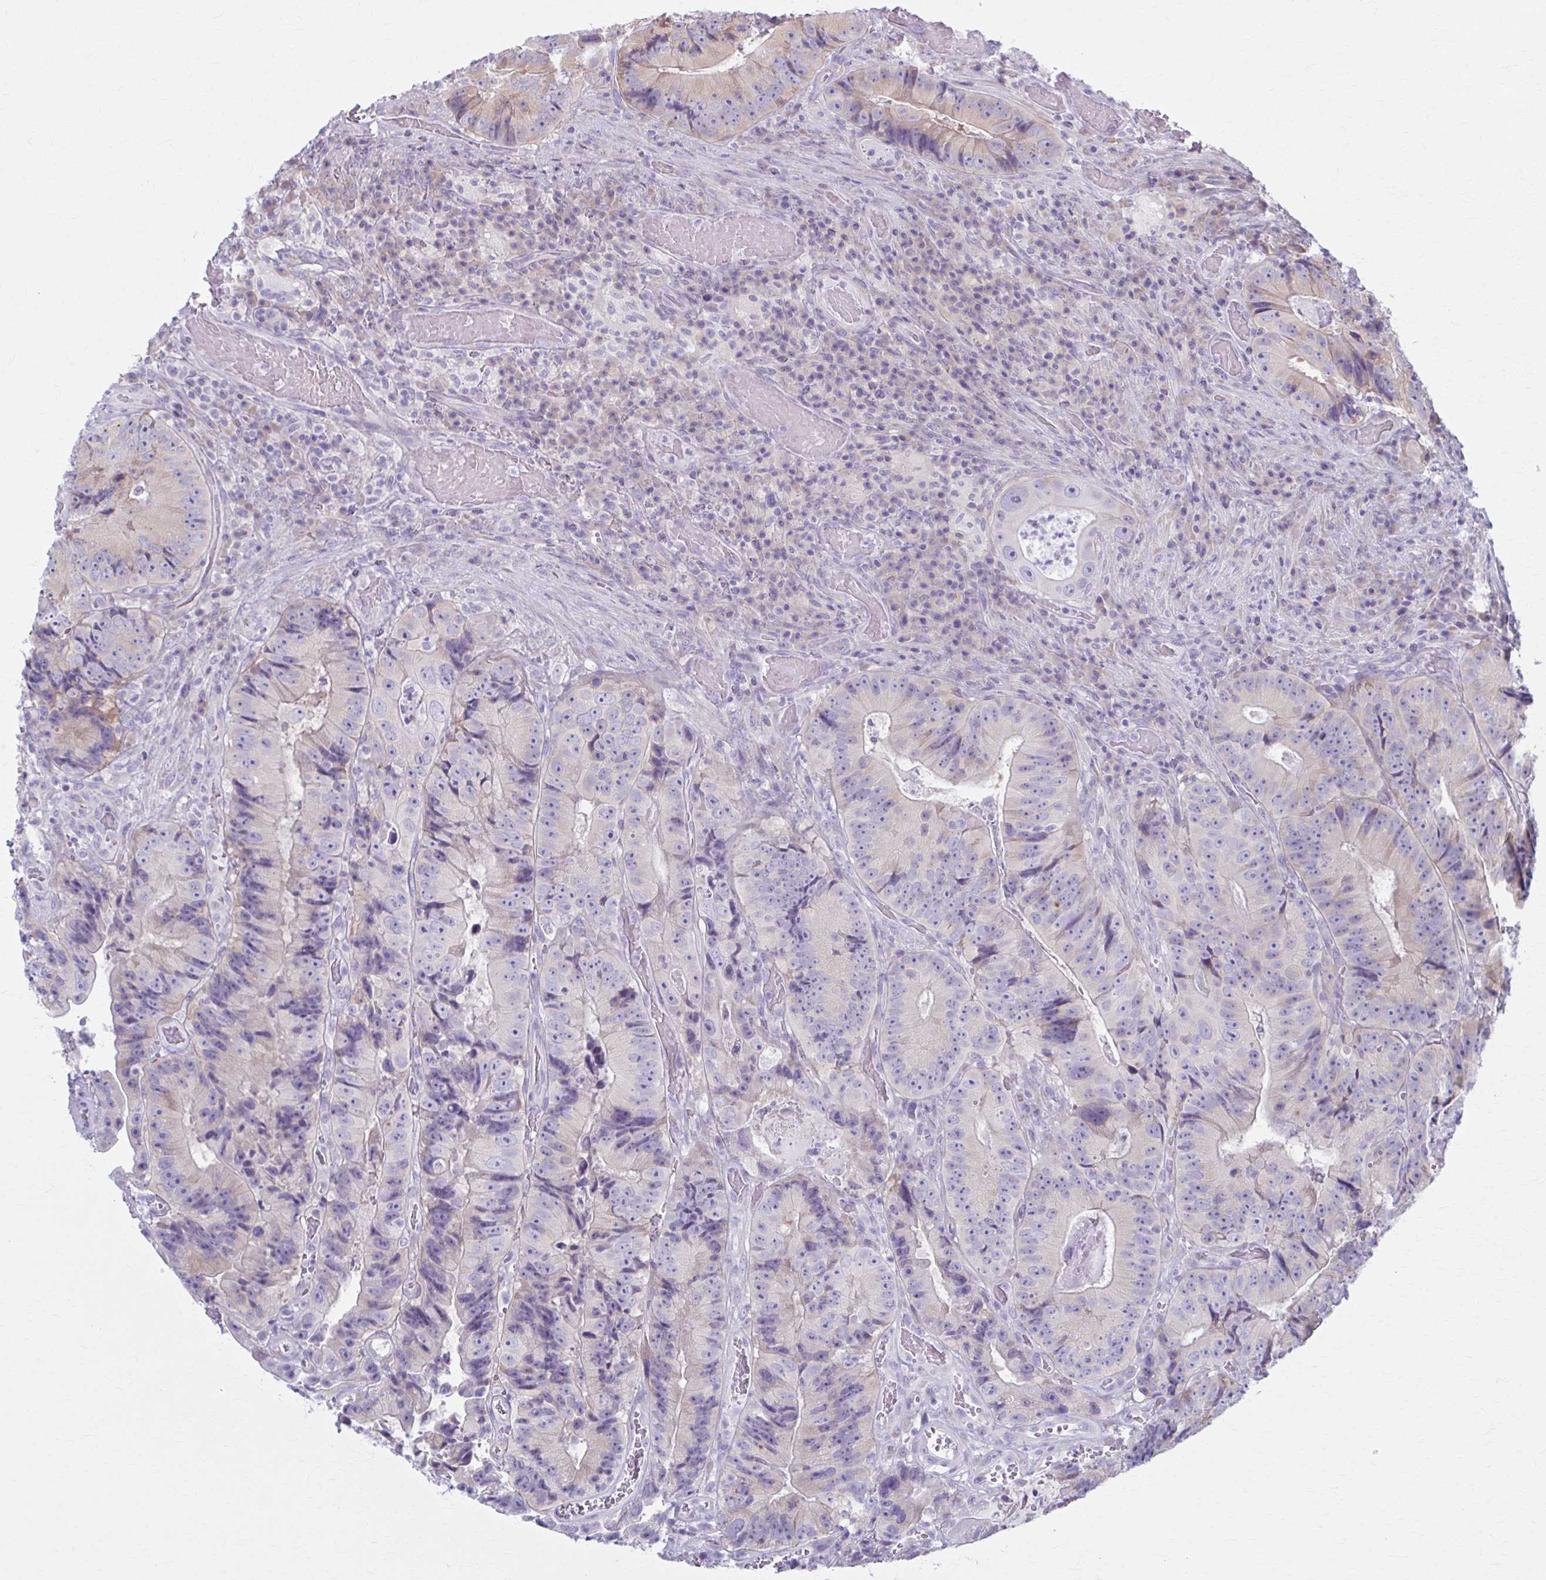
{"staining": {"intensity": "weak", "quantity": "<25%", "location": "cytoplasmic/membranous"}, "tissue": "colorectal cancer", "cell_type": "Tumor cells", "image_type": "cancer", "snomed": [{"axis": "morphology", "description": "Adenocarcinoma, NOS"}, {"axis": "topography", "description": "Colon"}], "caption": "Adenocarcinoma (colorectal) was stained to show a protein in brown. There is no significant expression in tumor cells.", "gene": "PRKRA", "patient": {"sex": "female", "age": 86}}